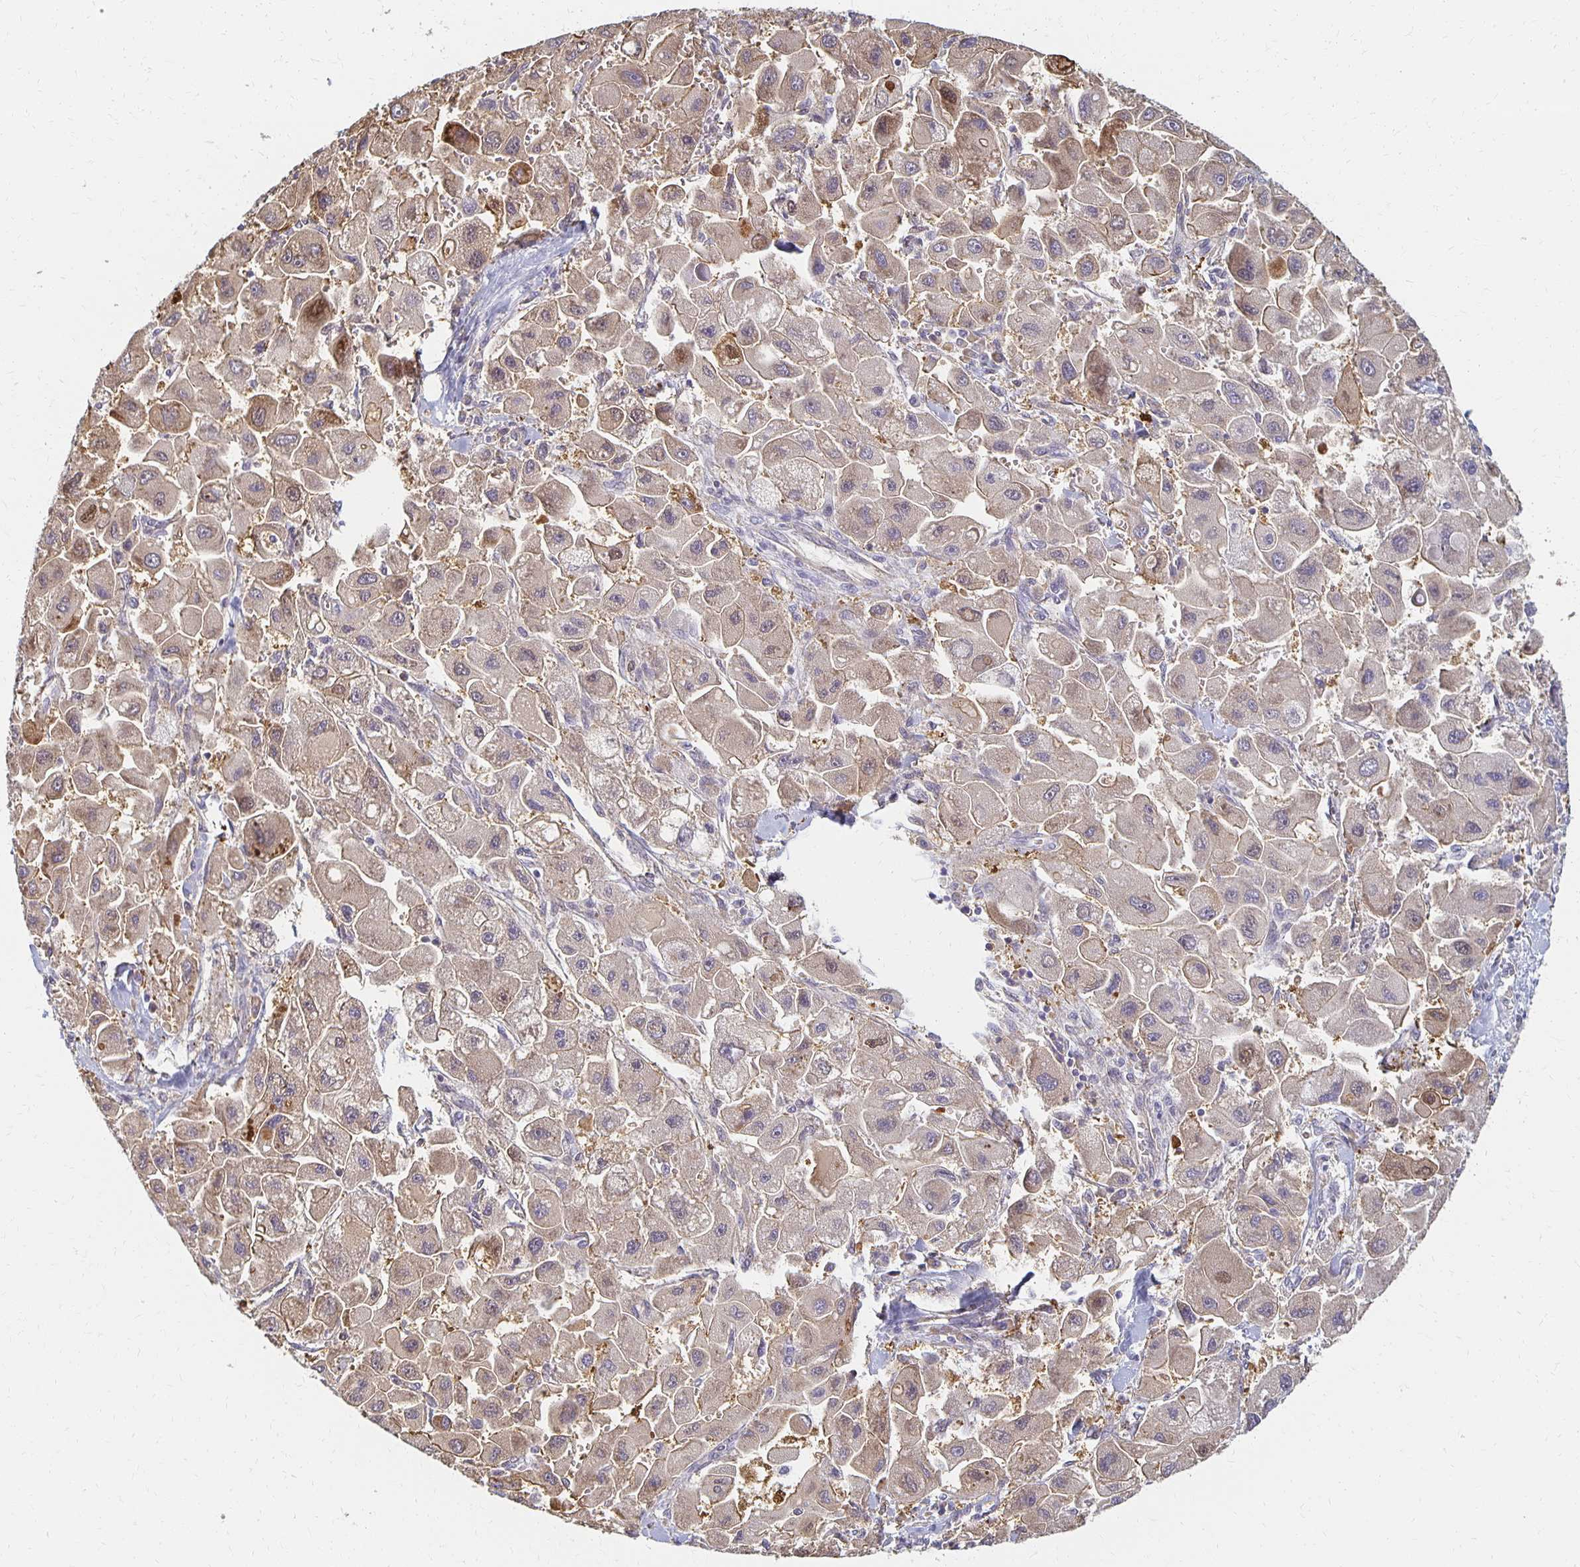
{"staining": {"intensity": "weak", "quantity": "25%-75%", "location": "cytoplasmic/membranous"}, "tissue": "liver cancer", "cell_type": "Tumor cells", "image_type": "cancer", "snomed": [{"axis": "morphology", "description": "Carcinoma, Hepatocellular, NOS"}, {"axis": "topography", "description": "Liver"}], "caption": "The histopathology image reveals staining of liver hepatocellular carcinoma, revealing weak cytoplasmic/membranous protein expression (brown color) within tumor cells.", "gene": "SORL1", "patient": {"sex": "male", "age": 24}}